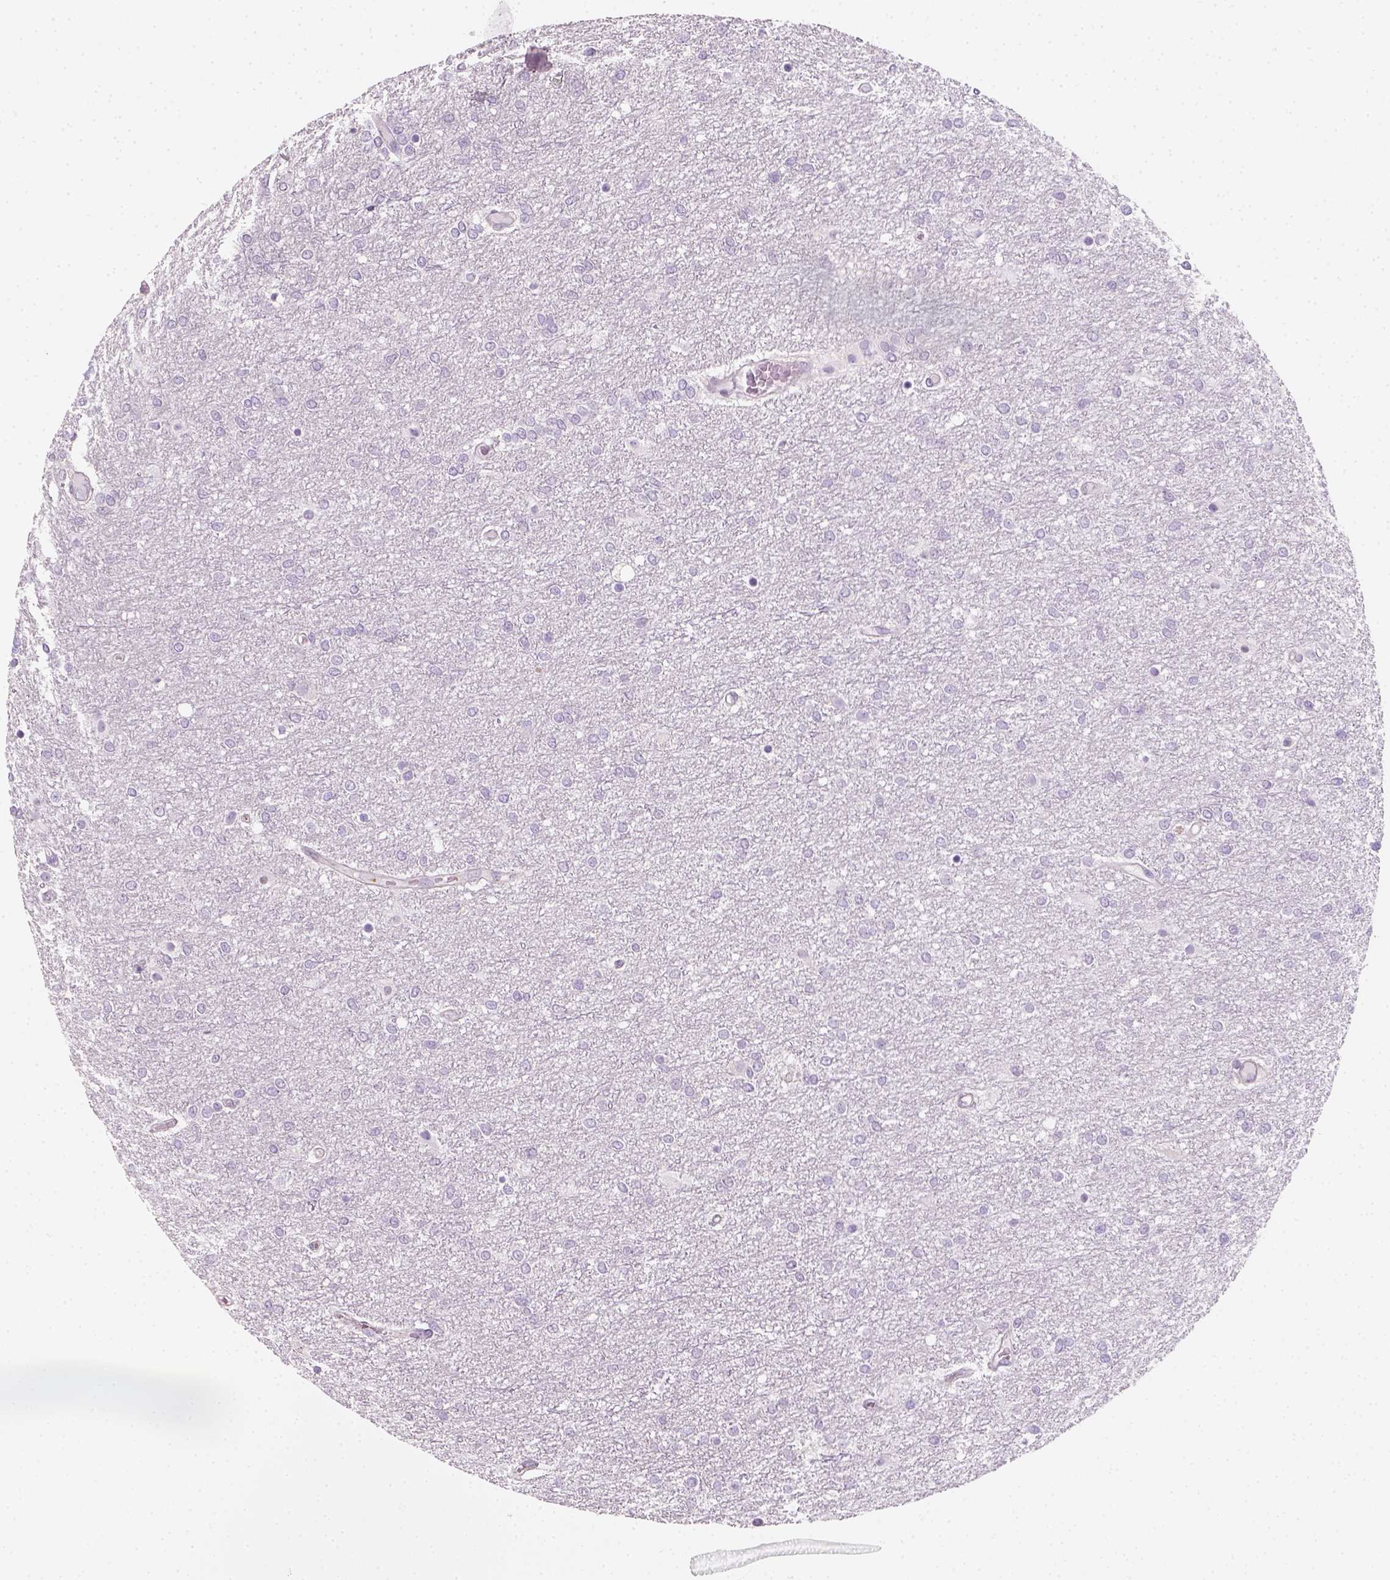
{"staining": {"intensity": "negative", "quantity": "none", "location": "none"}, "tissue": "glioma", "cell_type": "Tumor cells", "image_type": "cancer", "snomed": [{"axis": "morphology", "description": "Glioma, malignant, High grade"}, {"axis": "topography", "description": "Brain"}], "caption": "Tumor cells show no significant staining in malignant glioma (high-grade).", "gene": "FAM163B", "patient": {"sex": "female", "age": 61}}